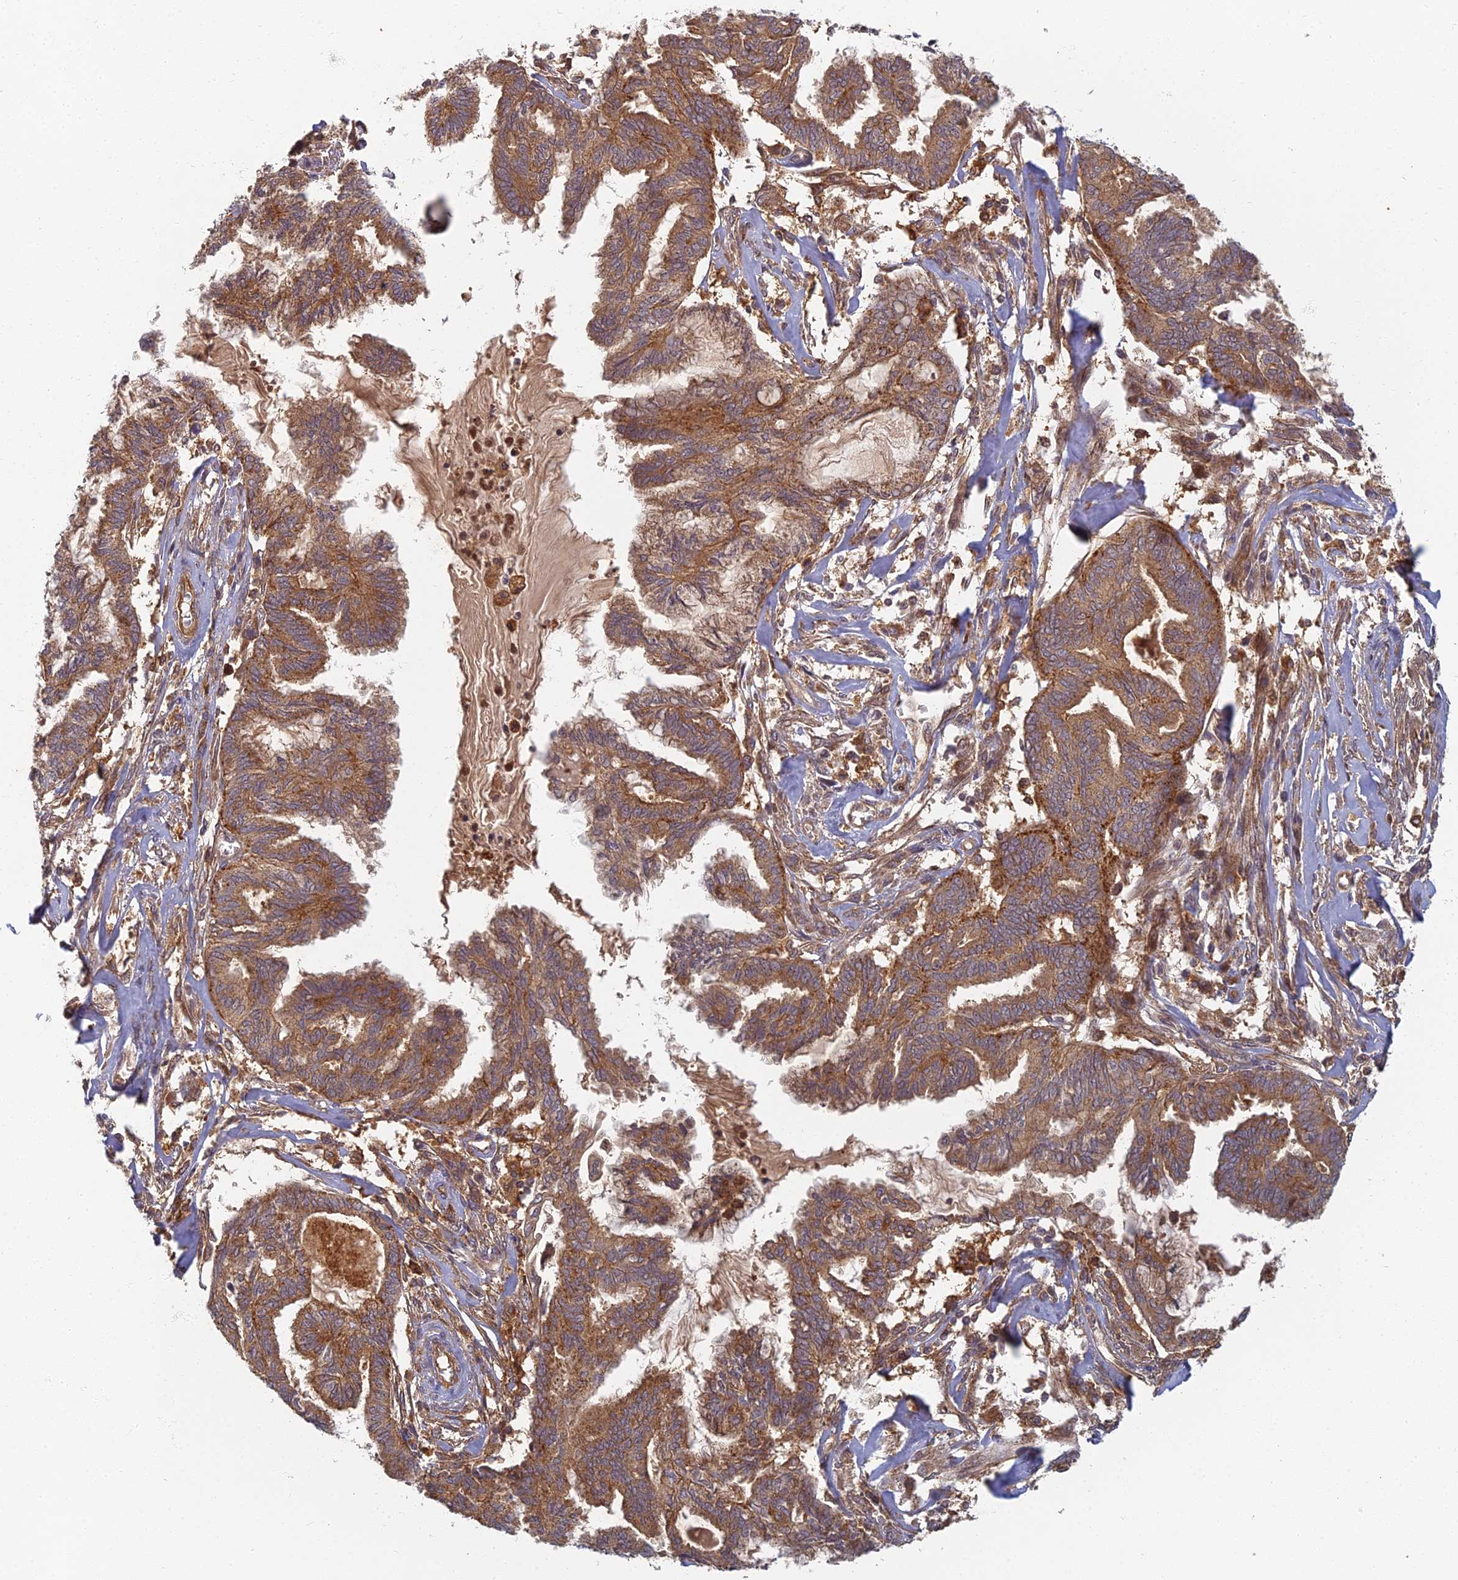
{"staining": {"intensity": "moderate", "quantity": ">75%", "location": "cytoplasmic/membranous"}, "tissue": "endometrial cancer", "cell_type": "Tumor cells", "image_type": "cancer", "snomed": [{"axis": "morphology", "description": "Adenocarcinoma, NOS"}, {"axis": "topography", "description": "Endometrium"}], "caption": "There is medium levels of moderate cytoplasmic/membranous positivity in tumor cells of endometrial cancer, as demonstrated by immunohistochemical staining (brown color).", "gene": "INO80D", "patient": {"sex": "female", "age": 86}}